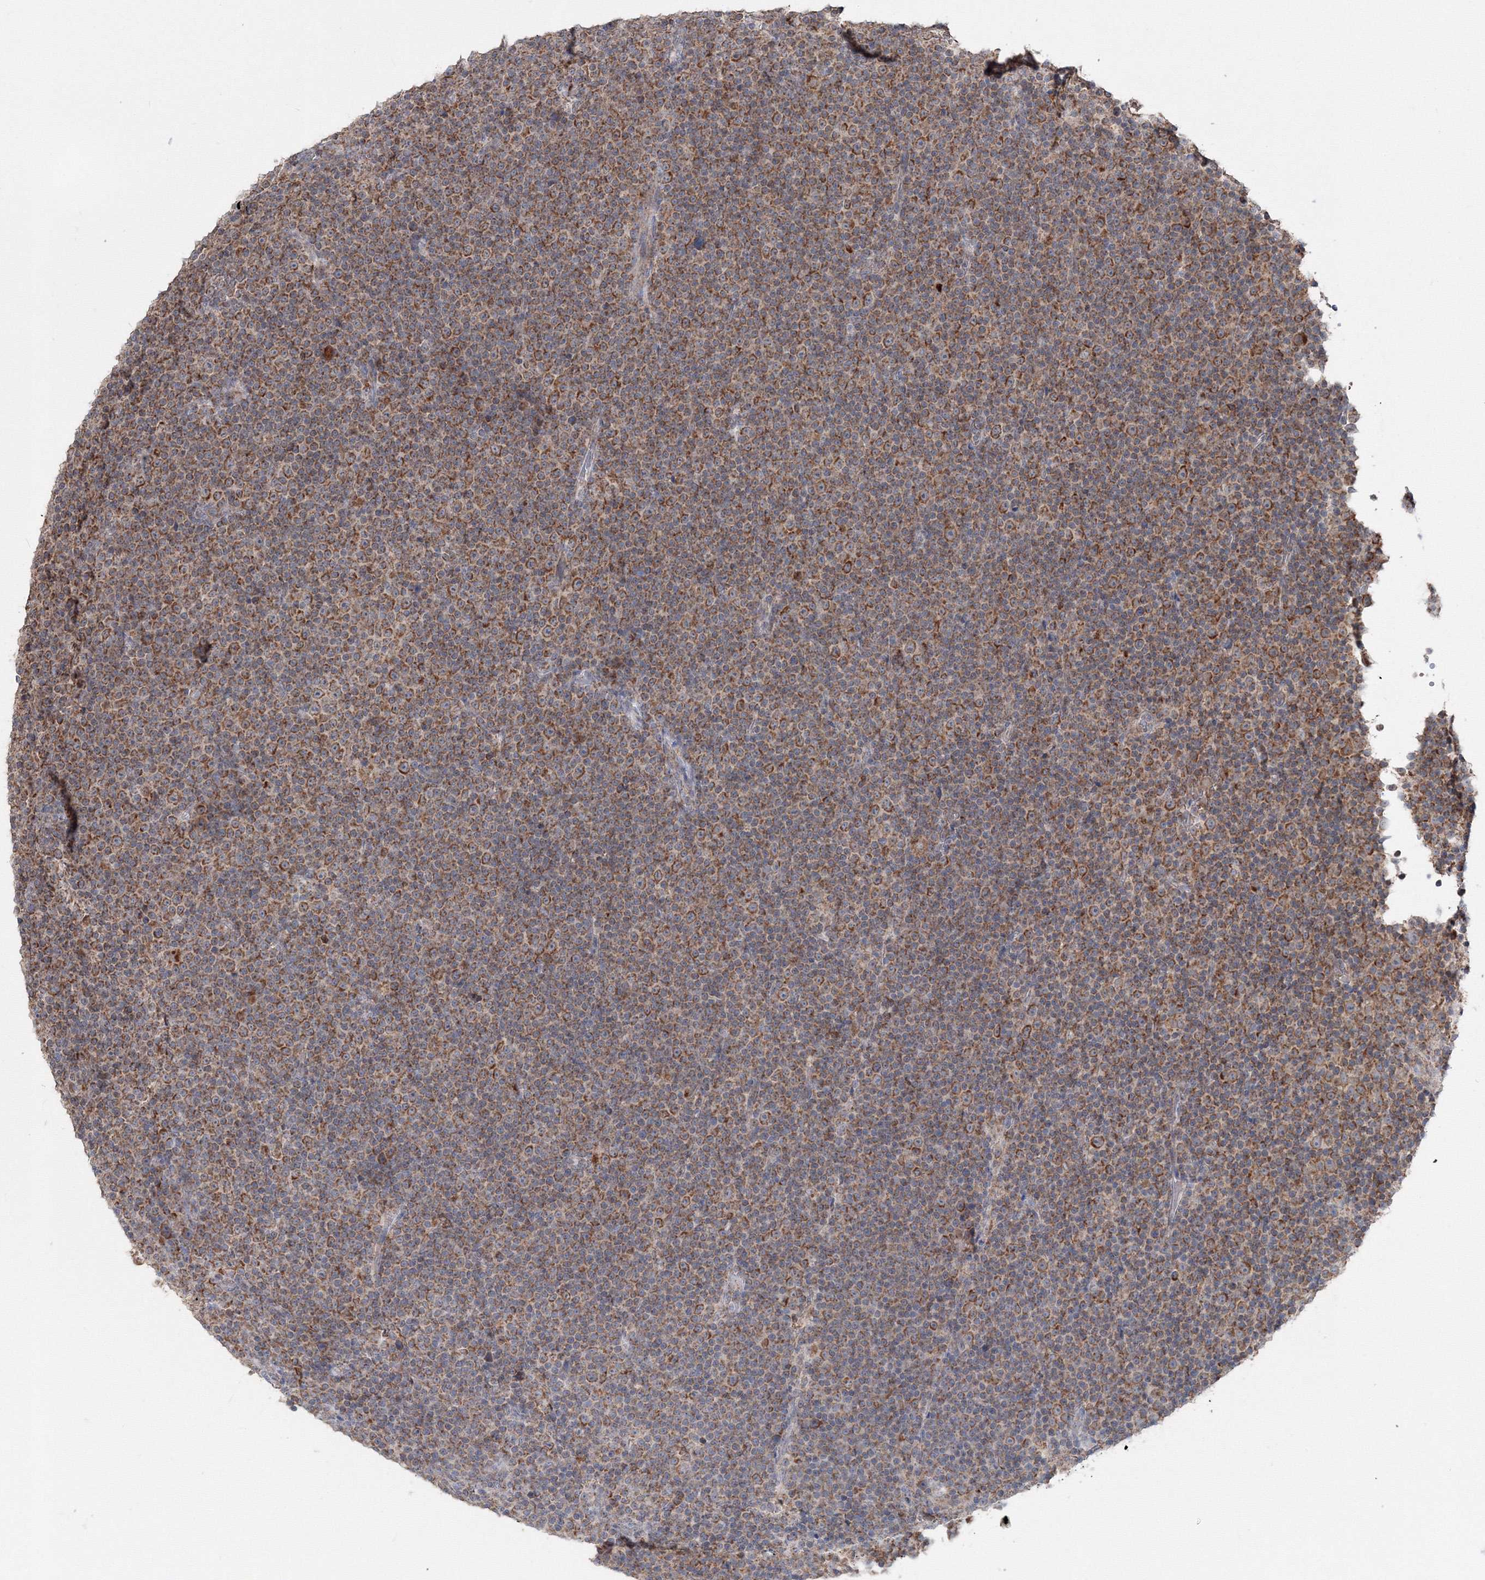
{"staining": {"intensity": "moderate", "quantity": ">75%", "location": "cytoplasmic/membranous"}, "tissue": "lymphoma", "cell_type": "Tumor cells", "image_type": "cancer", "snomed": [{"axis": "morphology", "description": "Malignant lymphoma, non-Hodgkin's type, Low grade"}, {"axis": "topography", "description": "Lymph node"}], "caption": "Immunohistochemistry micrograph of neoplastic tissue: low-grade malignant lymphoma, non-Hodgkin's type stained using immunohistochemistry (IHC) exhibits medium levels of moderate protein expression localized specifically in the cytoplasmic/membranous of tumor cells, appearing as a cytoplasmic/membranous brown color.", "gene": "PEX13", "patient": {"sex": "female", "age": 67}}